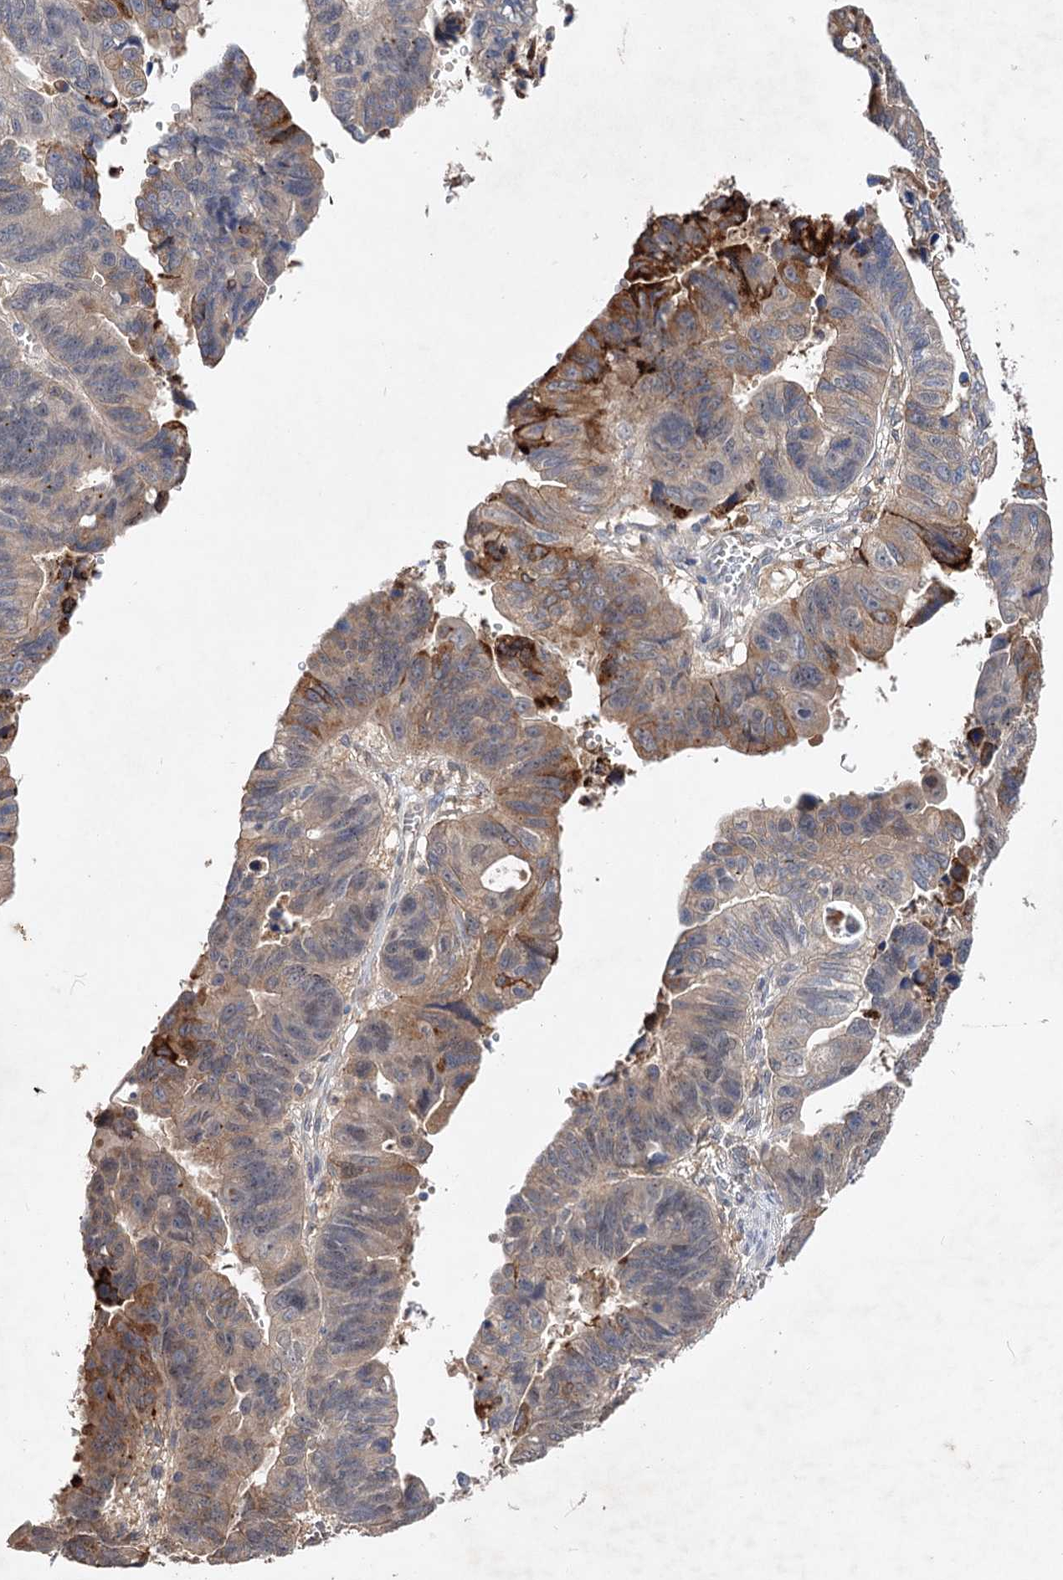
{"staining": {"intensity": "weak", "quantity": ">75%", "location": "cytoplasmic/membranous"}, "tissue": "stomach cancer", "cell_type": "Tumor cells", "image_type": "cancer", "snomed": [{"axis": "morphology", "description": "Adenocarcinoma, NOS"}, {"axis": "topography", "description": "Stomach"}], "caption": "There is low levels of weak cytoplasmic/membranous expression in tumor cells of stomach adenocarcinoma, as demonstrated by immunohistochemical staining (brown color).", "gene": "NUDCD2", "patient": {"sex": "male", "age": 59}}